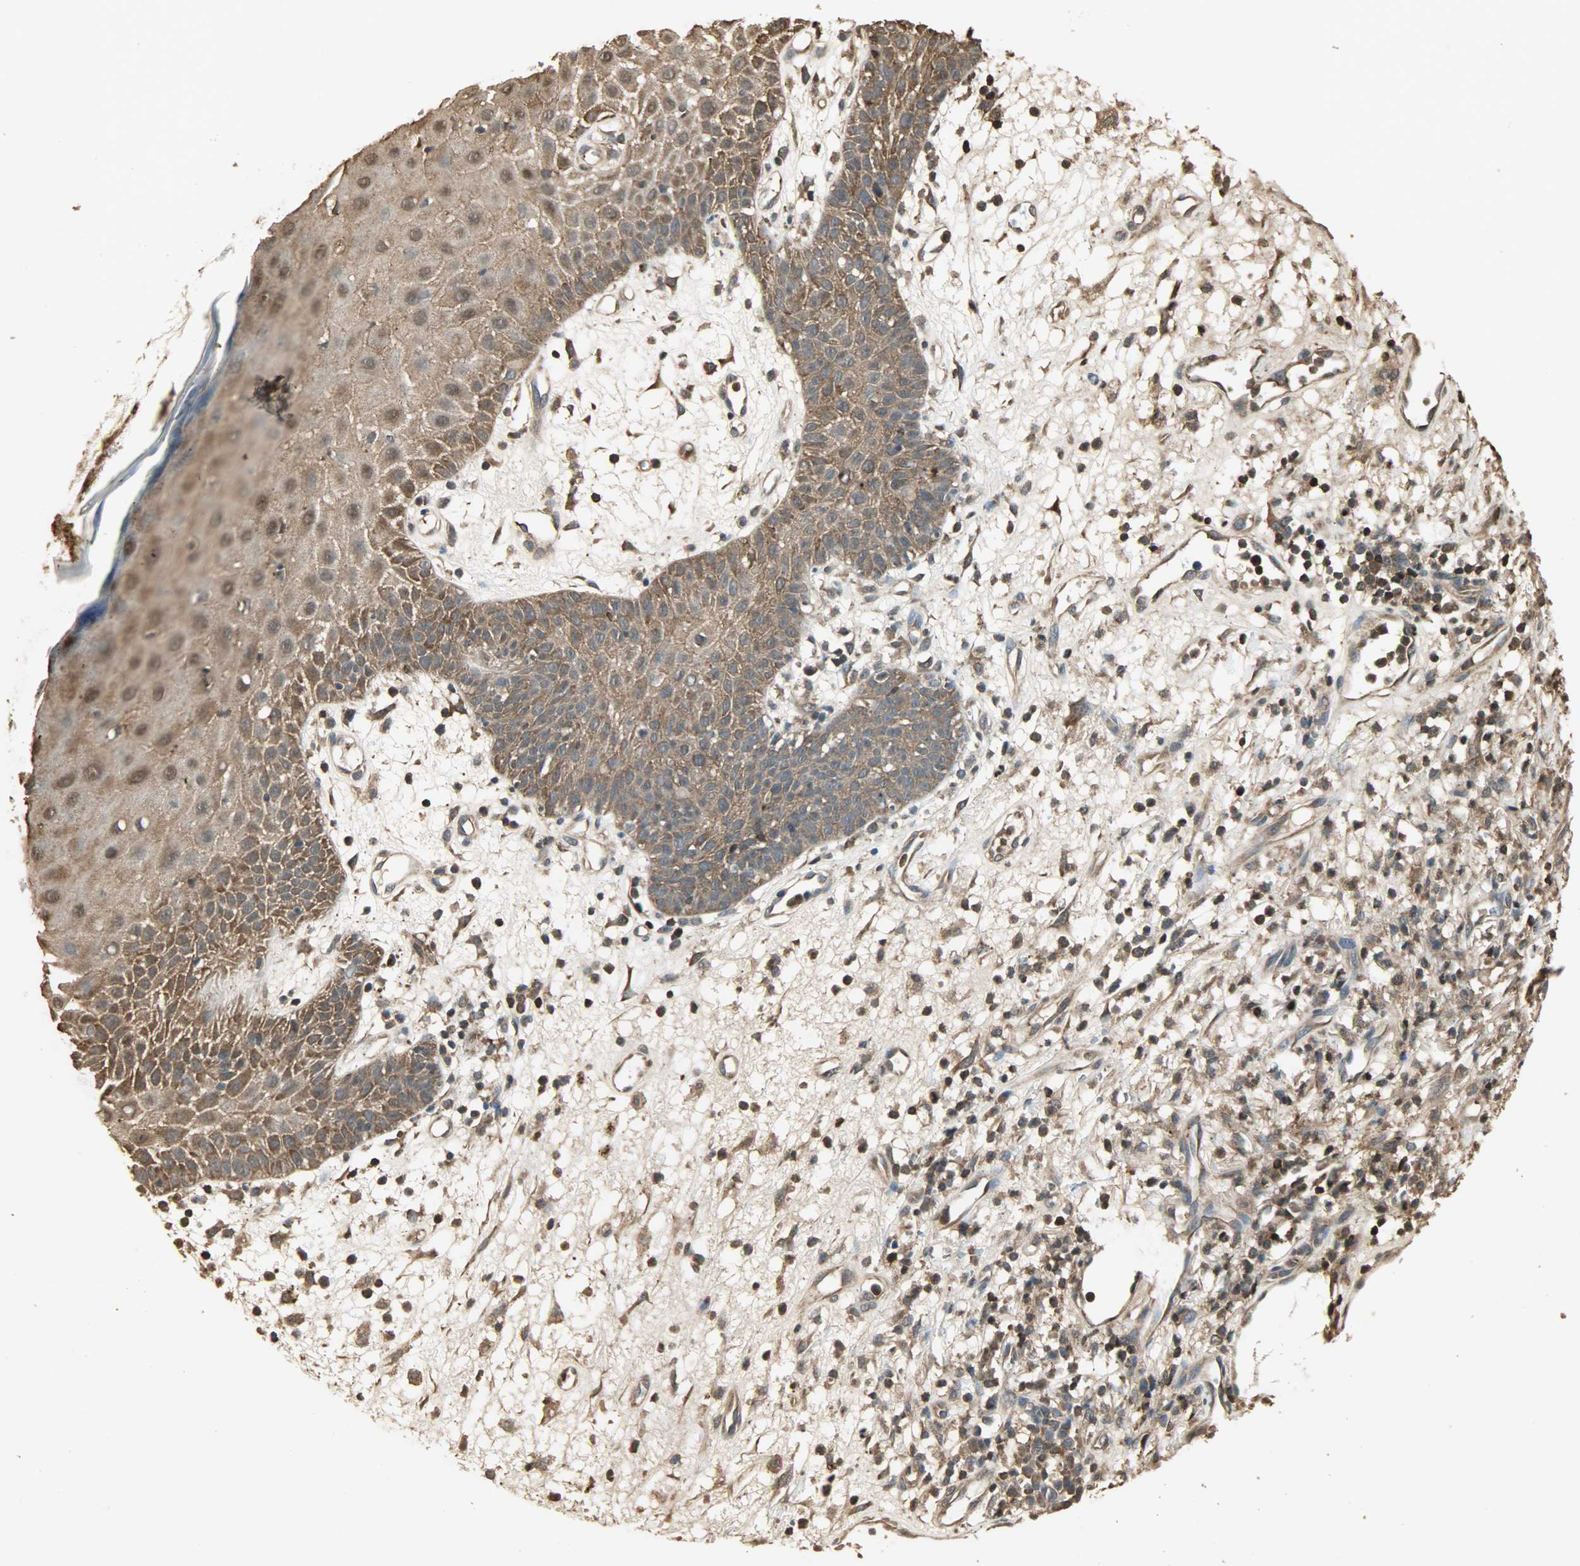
{"staining": {"intensity": "strong", "quantity": ">75%", "location": "cytoplasmic/membranous,nuclear"}, "tissue": "skin cancer", "cell_type": "Tumor cells", "image_type": "cancer", "snomed": [{"axis": "morphology", "description": "Squamous cell carcinoma, NOS"}, {"axis": "topography", "description": "Skin"}], "caption": "A high amount of strong cytoplasmic/membranous and nuclear staining is seen in approximately >75% of tumor cells in skin squamous cell carcinoma tissue.", "gene": "YWHAZ", "patient": {"sex": "female", "age": 78}}